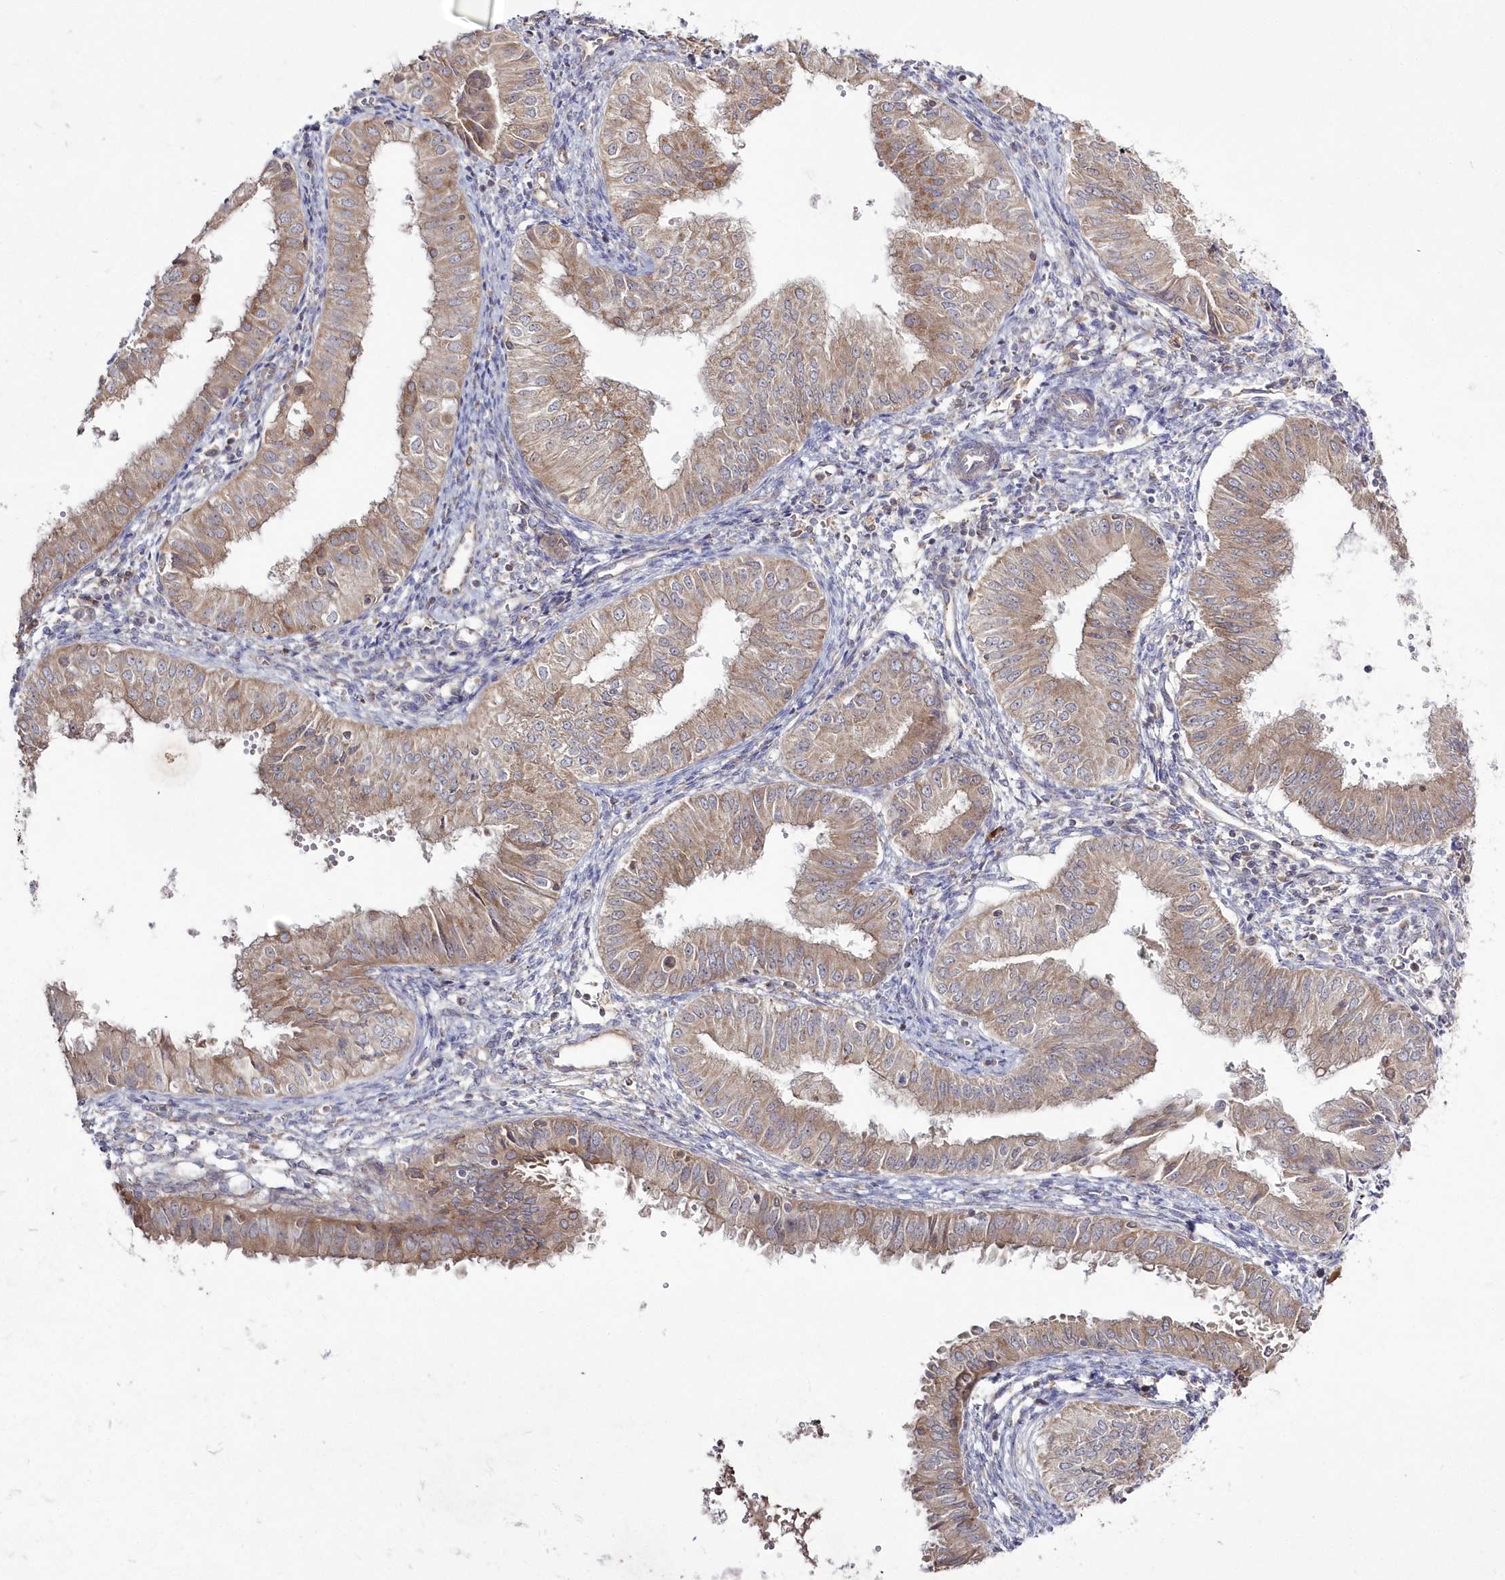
{"staining": {"intensity": "moderate", "quantity": ">75%", "location": "cytoplasmic/membranous"}, "tissue": "endometrial cancer", "cell_type": "Tumor cells", "image_type": "cancer", "snomed": [{"axis": "morphology", "description": "Normal tissue, NOS"}, {"axis": "morphology", "description": "Adenocarcinoma, NOS"}, {"axis": "topography", "description": "Endometrium"}], "caption": "Protein expression analysis of human adenocarcinoma (endometrial) reveals moderate cytoplasmic/membranous positivity in approximately >75% of tumor cells.", "gene": "ARSB", "patient": {"sex": "female", "age": 53}}